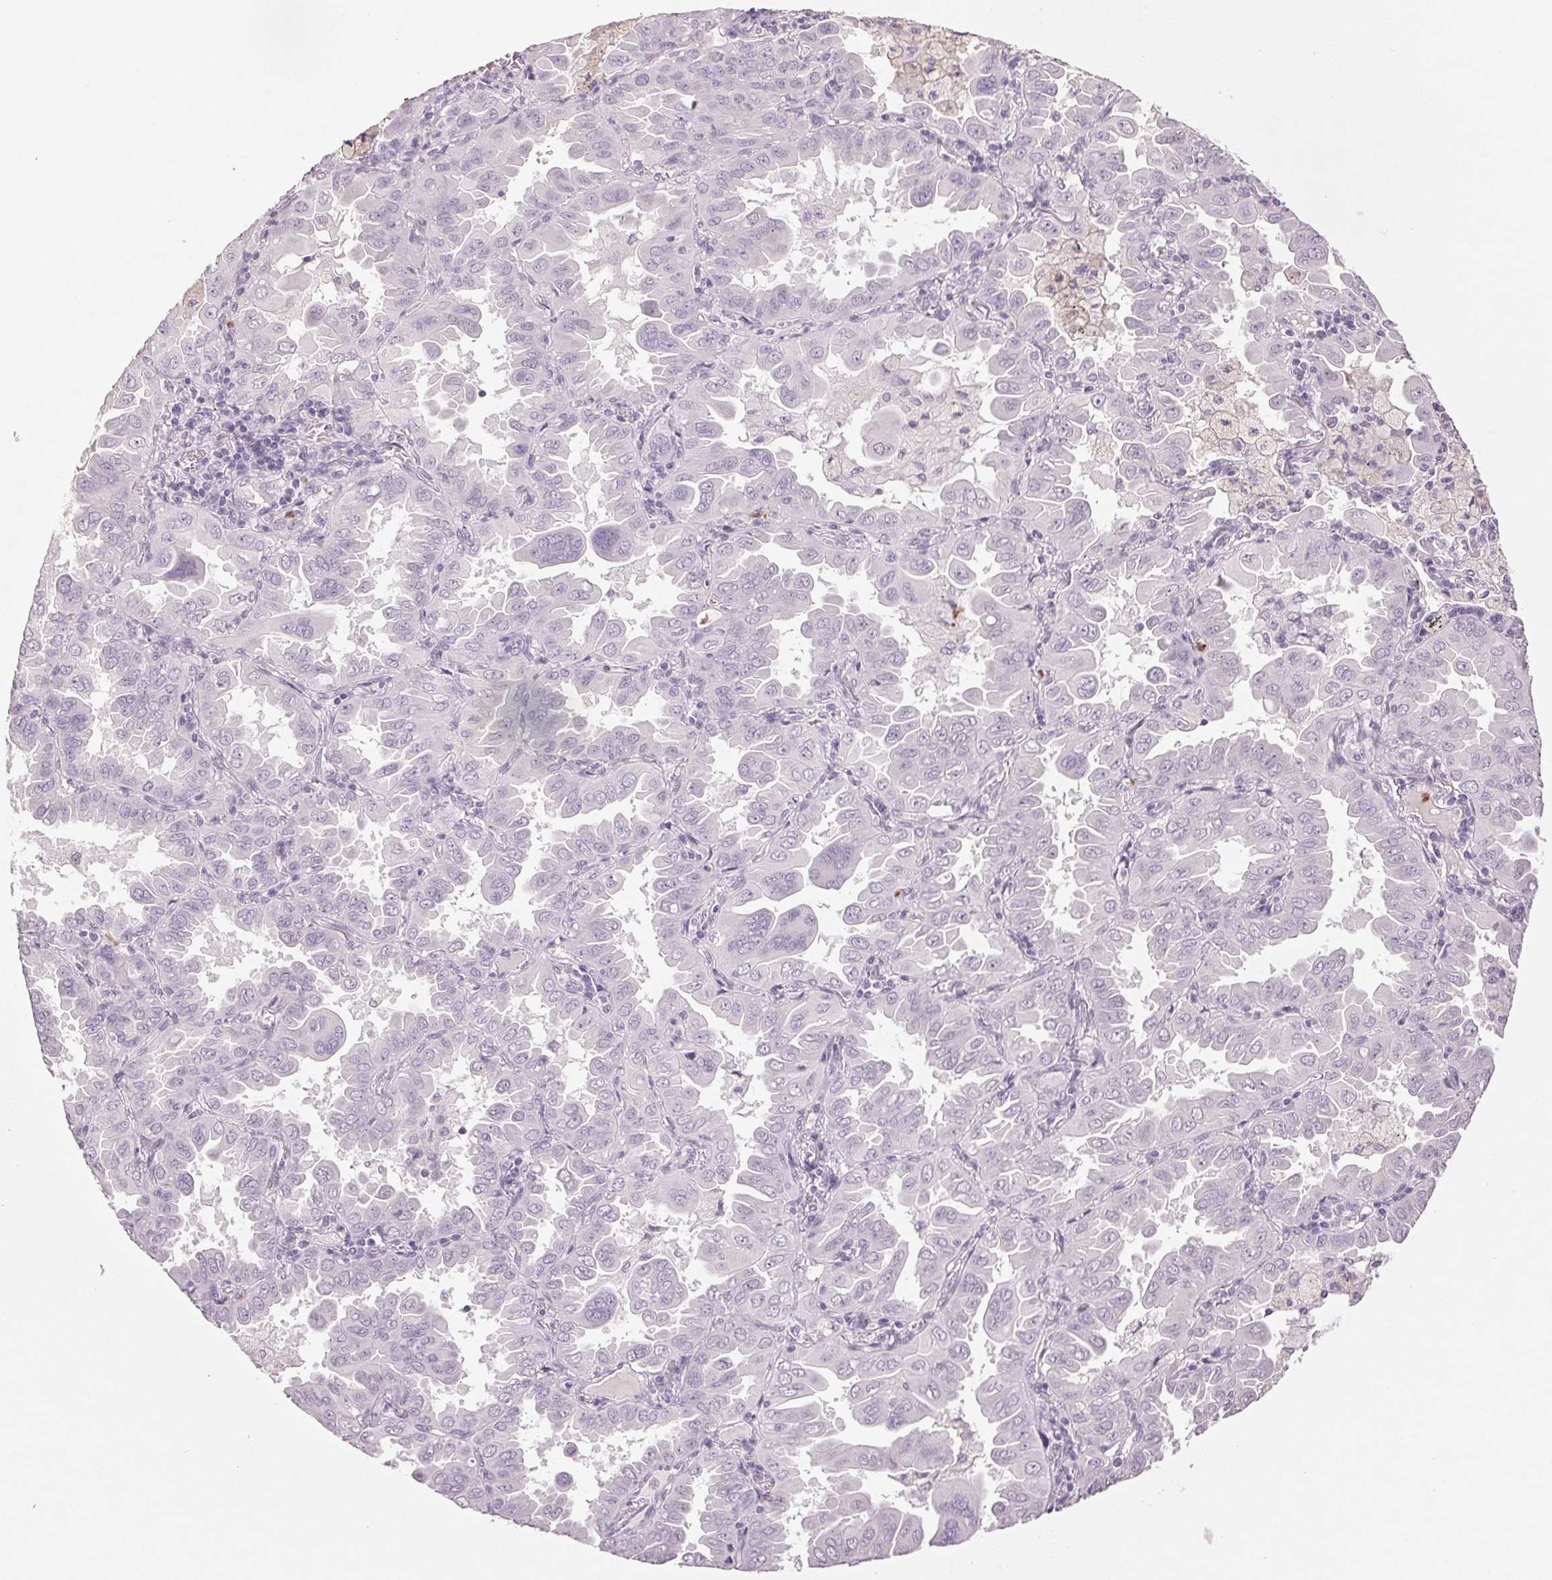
{"staining": {"intensity": "negative", "quantity": "none", "location": "none"}, "tissue": "lung cancer", "cell_type": "Tumor cells", "image_type": "cancer", "snomed": [{"axis": "morphology", "description": "Adenocarcinoma, NOS"}, {"axis": "topography", "description": "Lung"}], "caption": "Immunohistochemical staining of lung cancer (adenocarcinoma) exhibits no significant expression in tumor cells. (DAB (3,3'-diaminobenzidine) IHC visualized using brightfield microscopy, high magnification).", "gene": "LTF", "patient": {"sex": "male", "age": 64}}